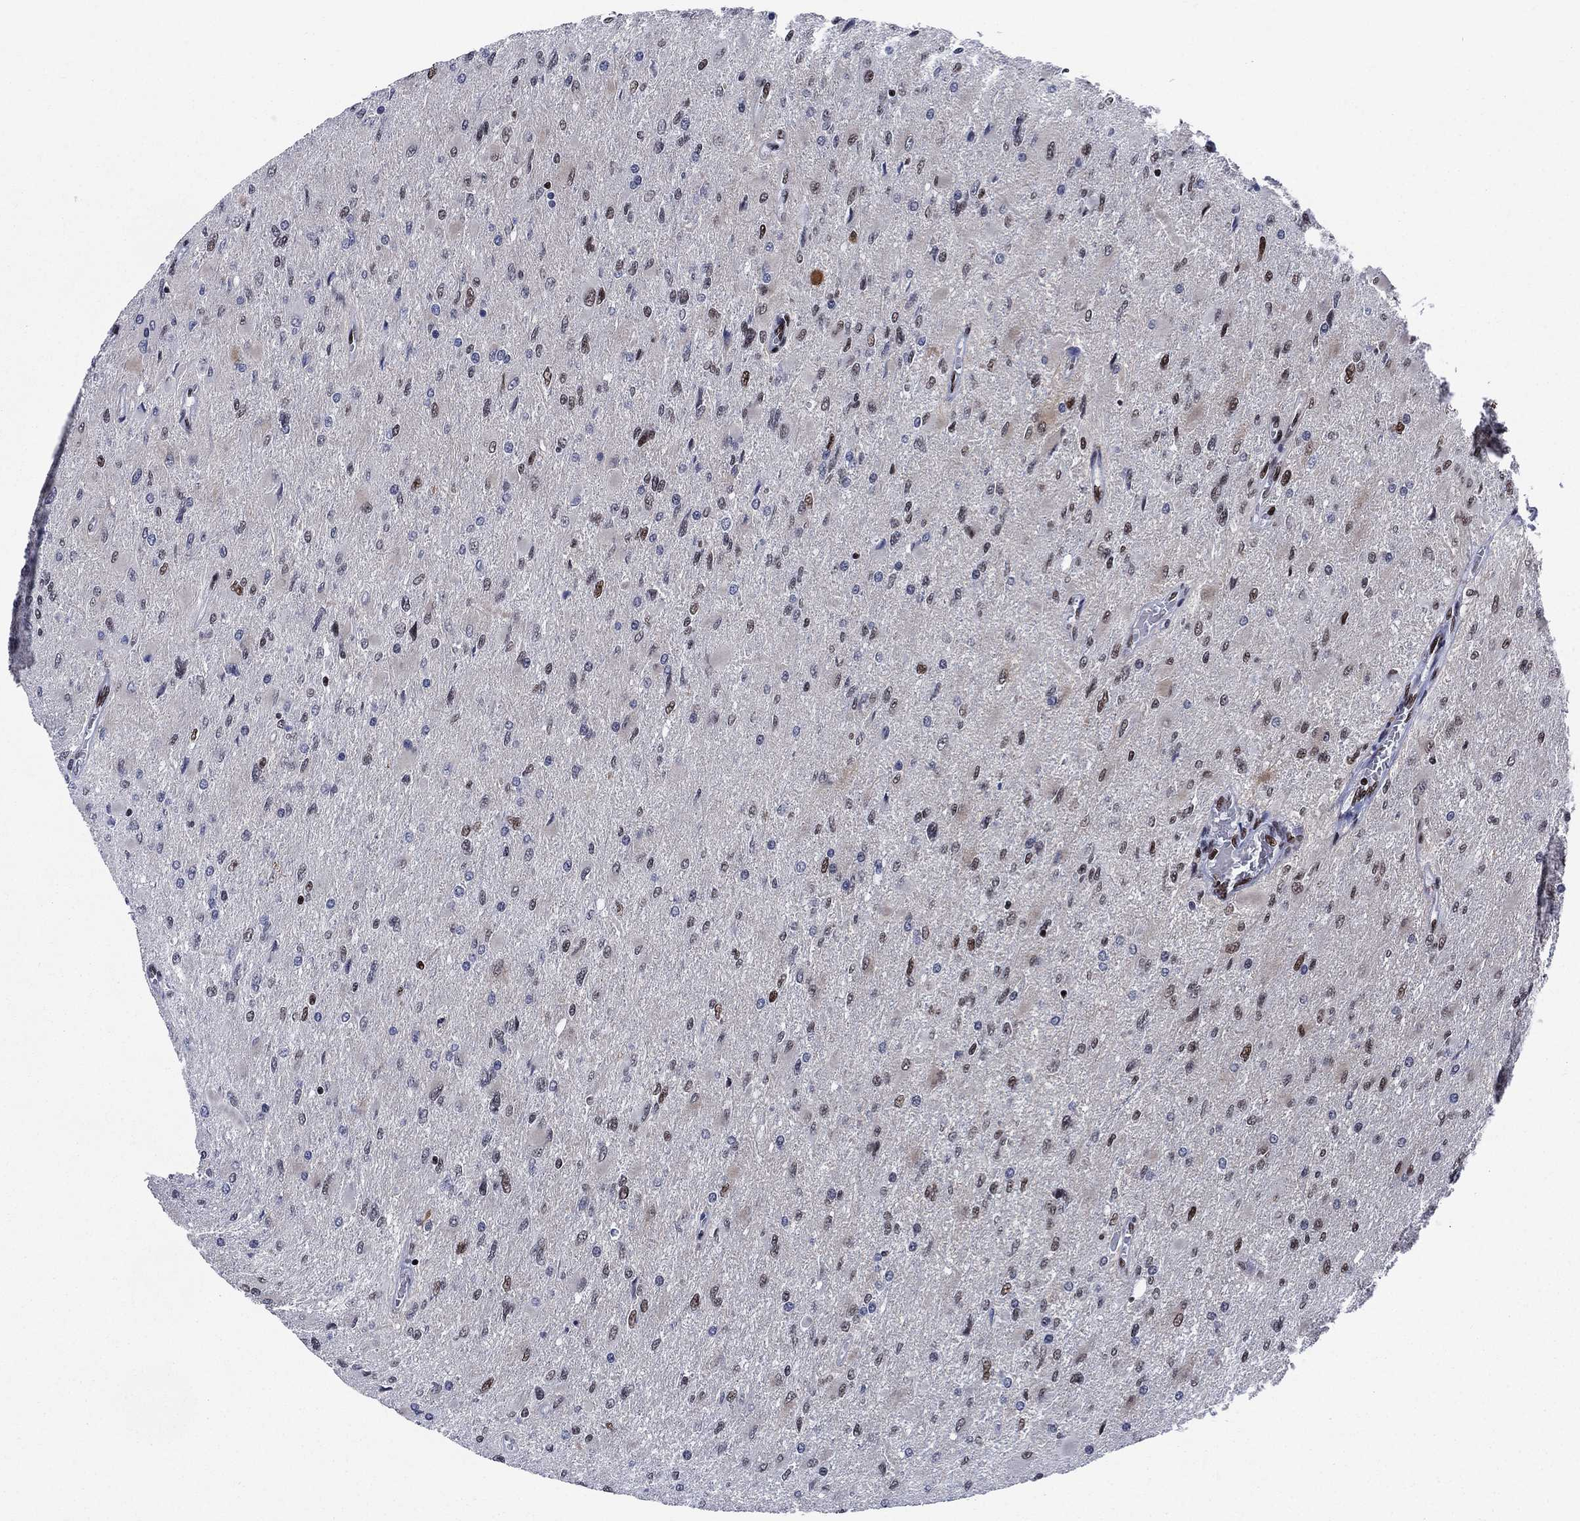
{"staining": {"intensity": "moderate", "quantity": "<25%", "location": "nuclear"}, "tissue": "glioma", "cell_type": "Tumor cells", "image_type": "cancer", "snomed": [{"axis": "morphology", "description": "Glioma, malignant, High grade"}, {"axis": "topography", "description": "Cerebral cortex"}], "caption": "DAB immunohistochemical staining of human glioma demonstrates moderate nuclear protein expression in approximately <25% of tumor cells.", "gene": "RPRD1B", "patient": {"sex": "female", "age": 36}}